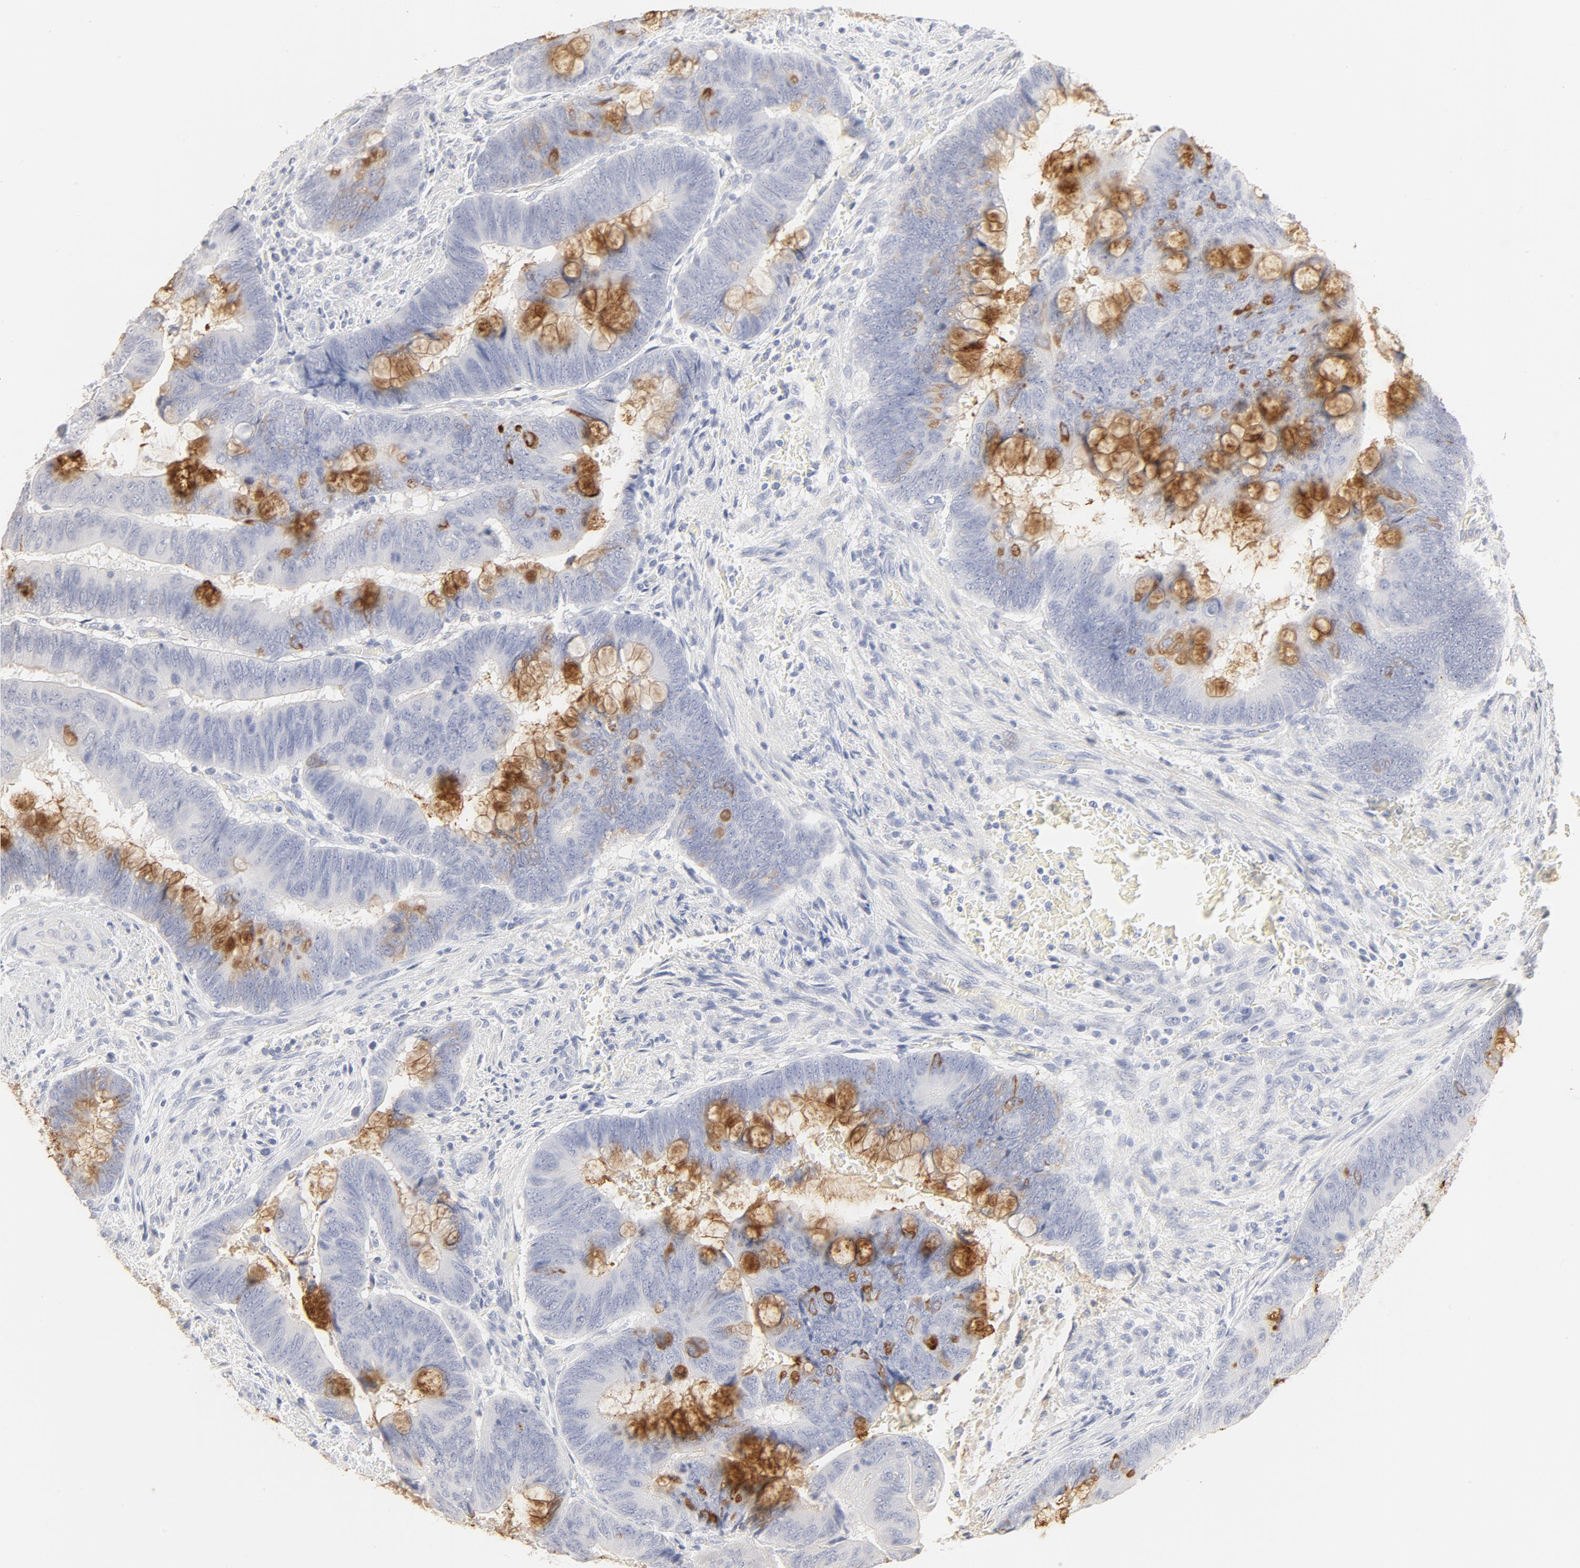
{"staining": {"intensity": "moderate", "quantity": "<25%", "location": "cytoplasmic/membranous"}, "tissue": "colorectal cancer", "cell_type": "Tumor cells", "image_type": "cancer", "snomed": [{"axis": "morphology", "description": "Normal tissue, NOS"}, {"axis": "morphology", "description": "Adenocarcinoma, NOS"}, {"axis": "topography", "description": "Rectum"}], "caption": "Protein analysis of colorectal cancer tissue demonstrates moderate cytoplasmic/membranous staining in about <25% of tumor cells. Ihc stains the protein of interest in brown and the nuclei are stained blue.", "gene": "FCGBP", "patient": {"sex": "male", "age": 92}}